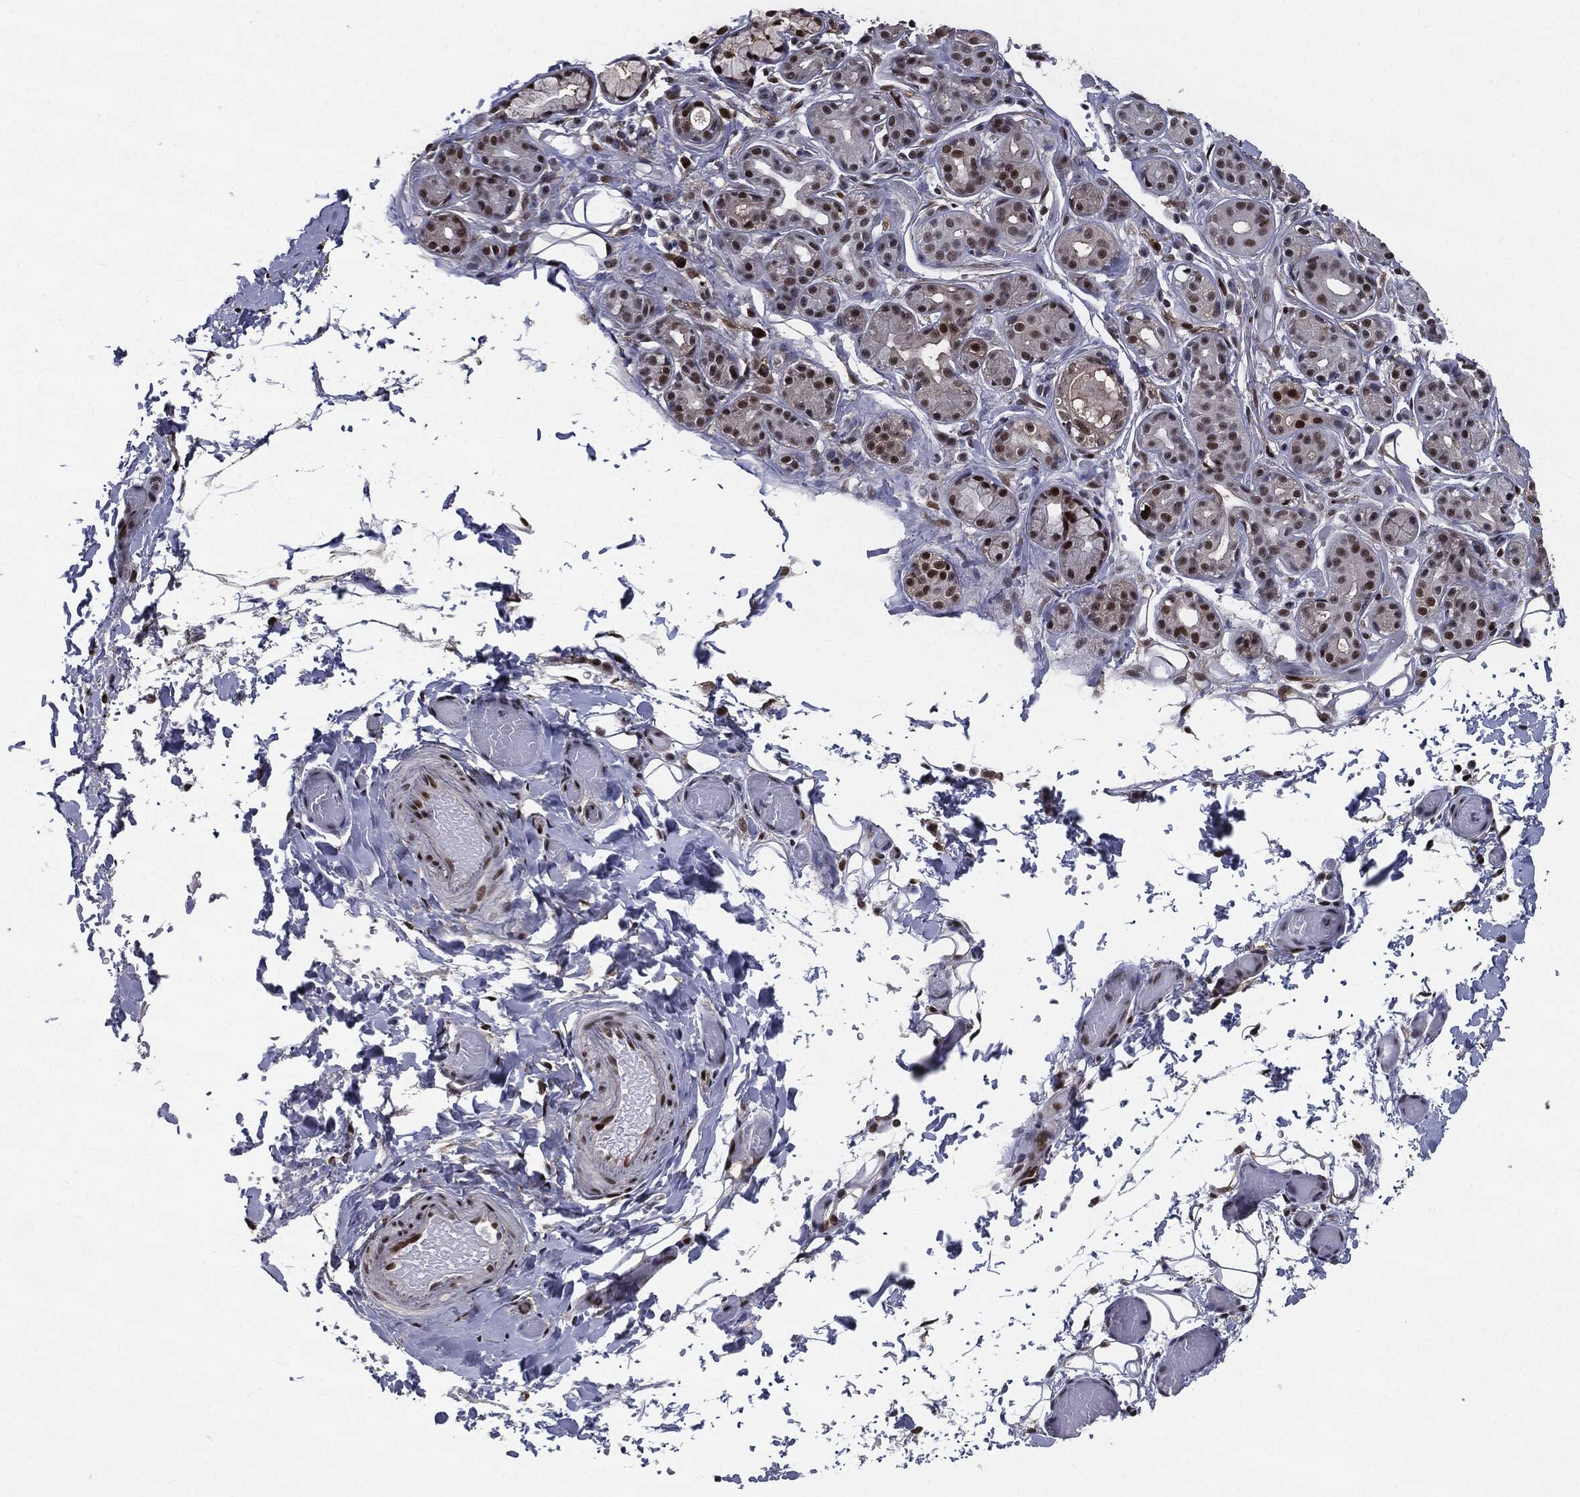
{"staining": {"intensity": "strong", "quantity": "25%-75%", "location": "nuclear"}, "tissue": "salivary gland", "cell_type": "Glandular cells", "image_type": "normal", "snomed": [{"axis": "morphology", "description": "Normal tissue, NOS"}, {"axis": "topography", "description": "Salivary gland"}, {"axis": "topography", "description": "Peripheral nerve tissue"}], "caption": "IHC of benign salivary gland displays high levels of strong nuclear staining in approximately 25%-75% of glandular cells. (DAB (3,3'-diaminobenzidine) IHC with brightfield microscopy, high magnification).", "gene": "JUN", "patient": {"sex": "male", "age": 71}}